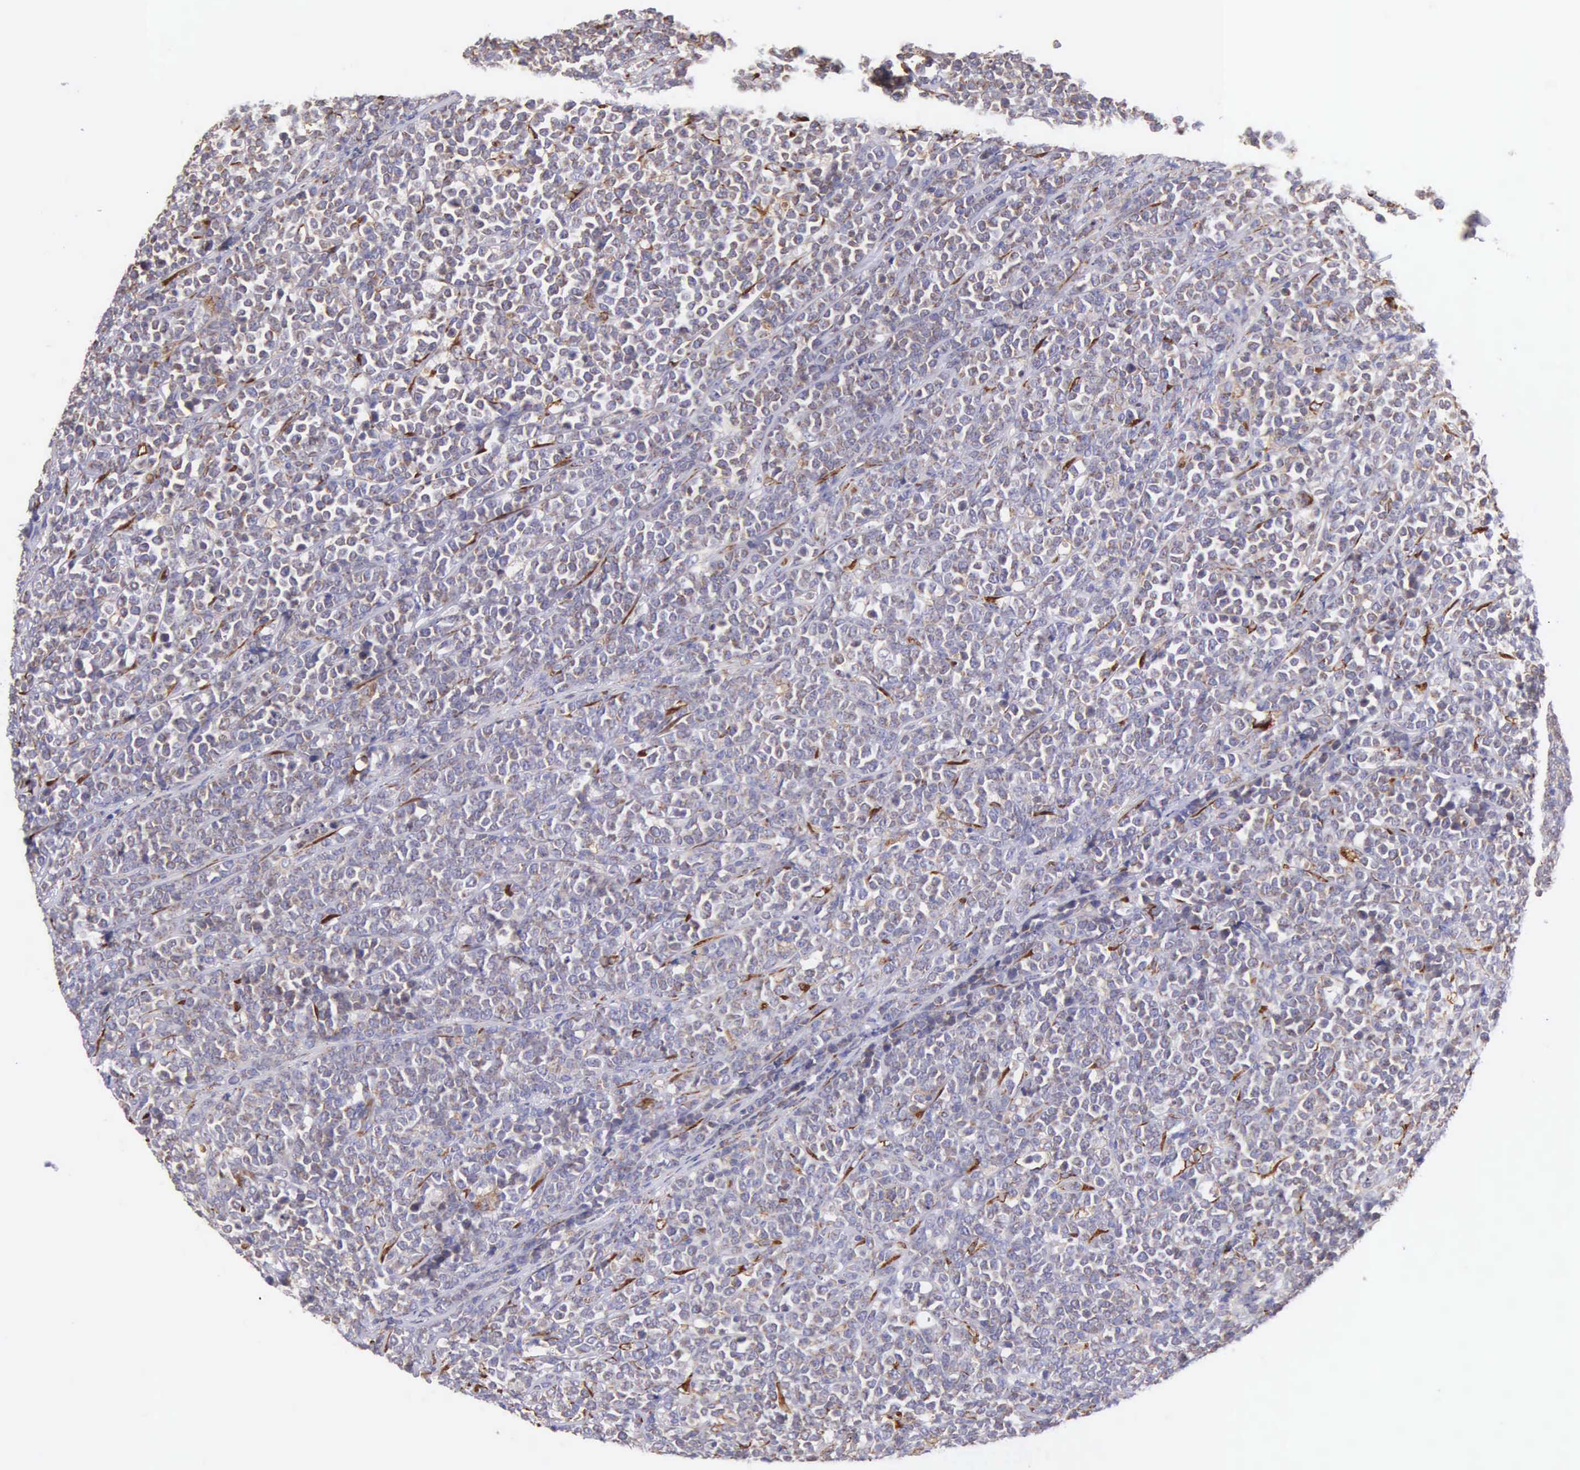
{"staining": {"intensity": "weak", "quantity": "25%-75%", "location": "cytoplasmic/membranous"}, "tissue": "lymphoma", "cell_type": "Tumor cells", "image_type": "cancer", "snomed": [{"axis": "morphology", "description": "Malignant lymphoma, non-Hodgkin's type, High grade"}, {"axis": "topography", "description": "Small intestine"}, {"axis": "topography", "description": "Colon"}], "caption": "High-grade malignant lymphoma, non-Hodgkin's type stained for a protein (brown) displays weak cytoplasmic/membranous positive staining in approximately 25%-75% of tumor cells.", "gene": "CKAP4", "patient": {"sex": "male", "age": 8}}